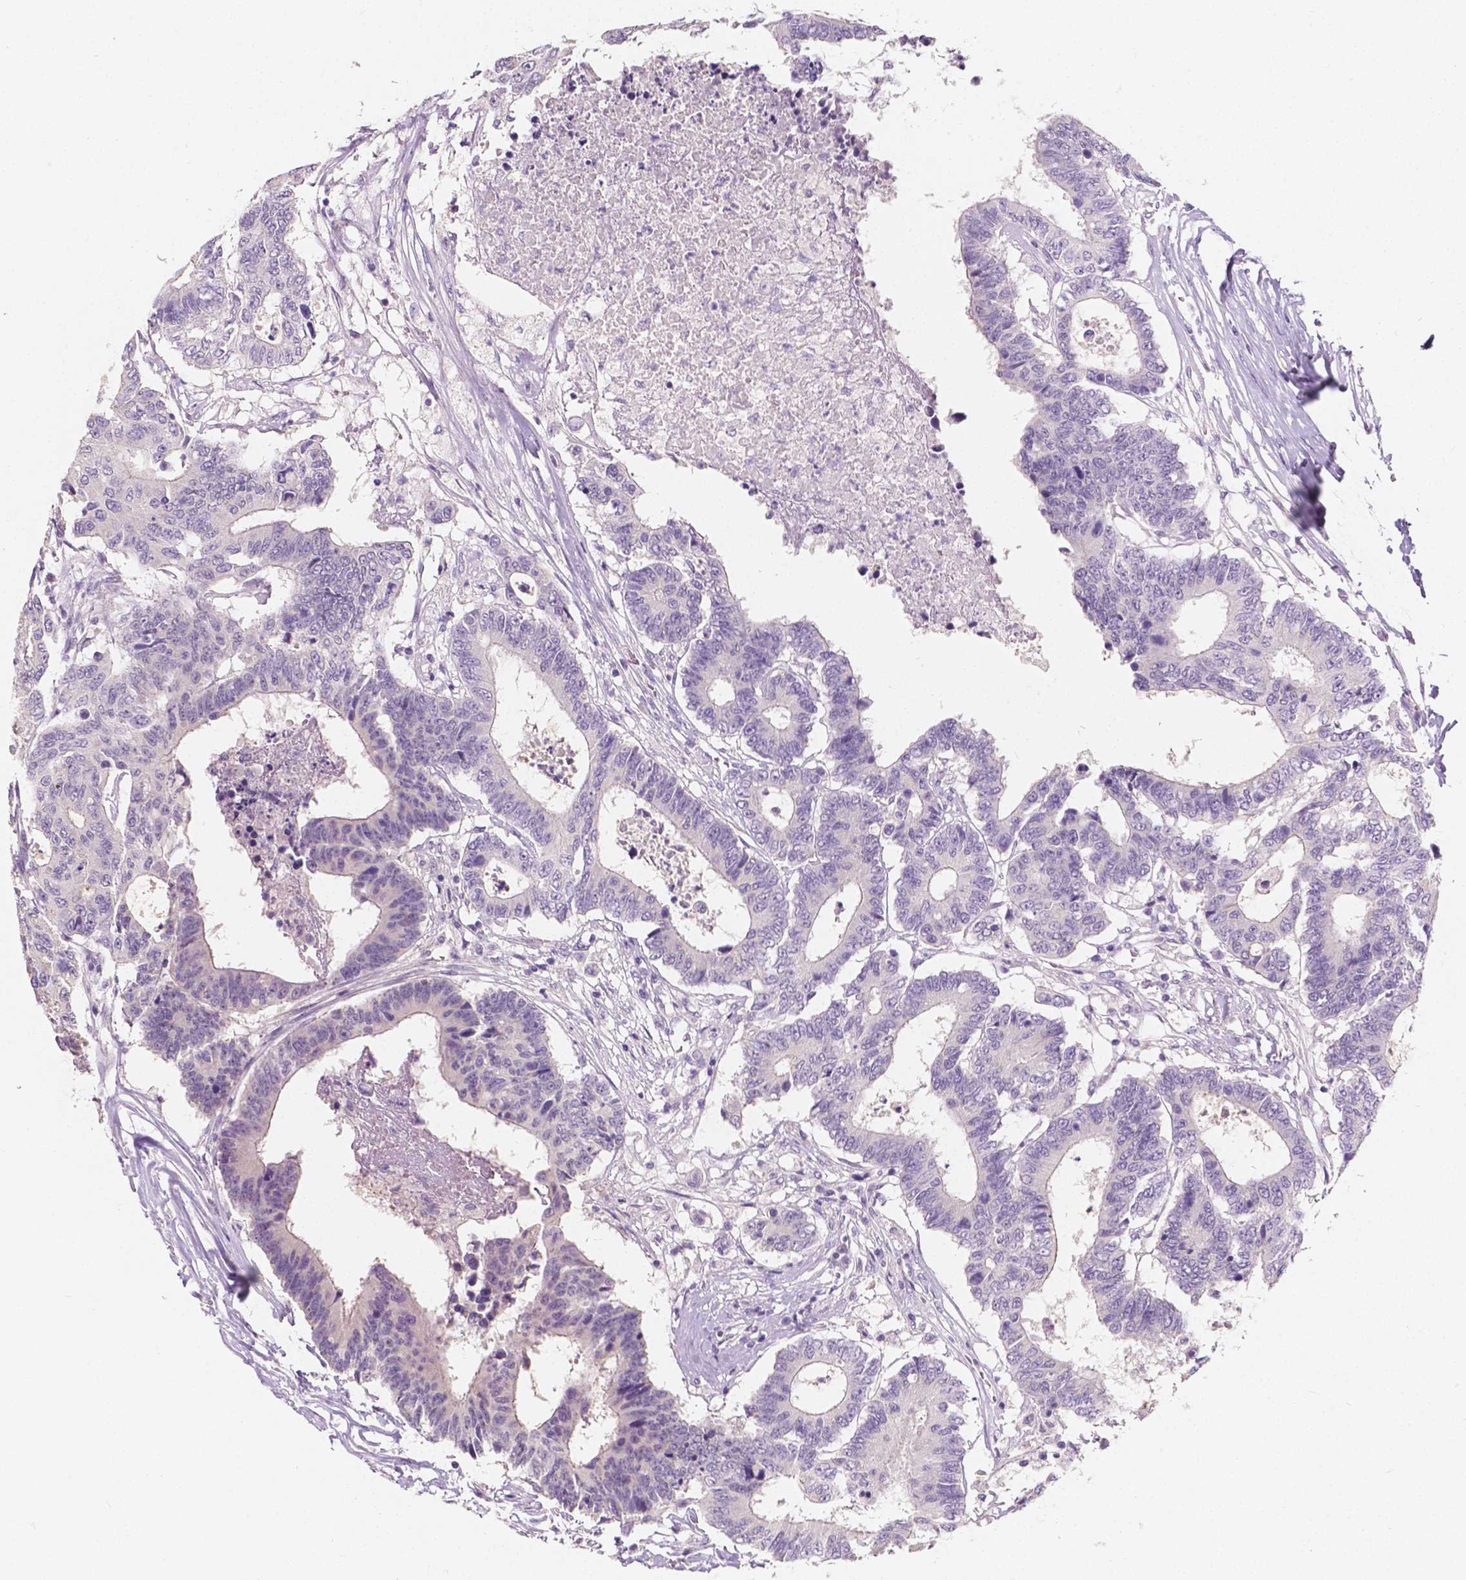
{"staining": {"intensity": "negative", "quantity": "none", "location": "none"}, "tissue": "colorectal cancer", "cell_type": "Tumor cells", "image_type": "cancer", "snomed": [{"axis": "morphology", "description": "Adenocarcinoma, NOS"}, {"axis": "topography", "description": "Colon"}], "caption": "DAB (3,3'-diaminobenzidine) immunohistochemical staining of human colorectal cancer exhibits no significant positivity in tumor cells.", "gene": "TAL1", "patient": {"sex": "female", "age": 48}}